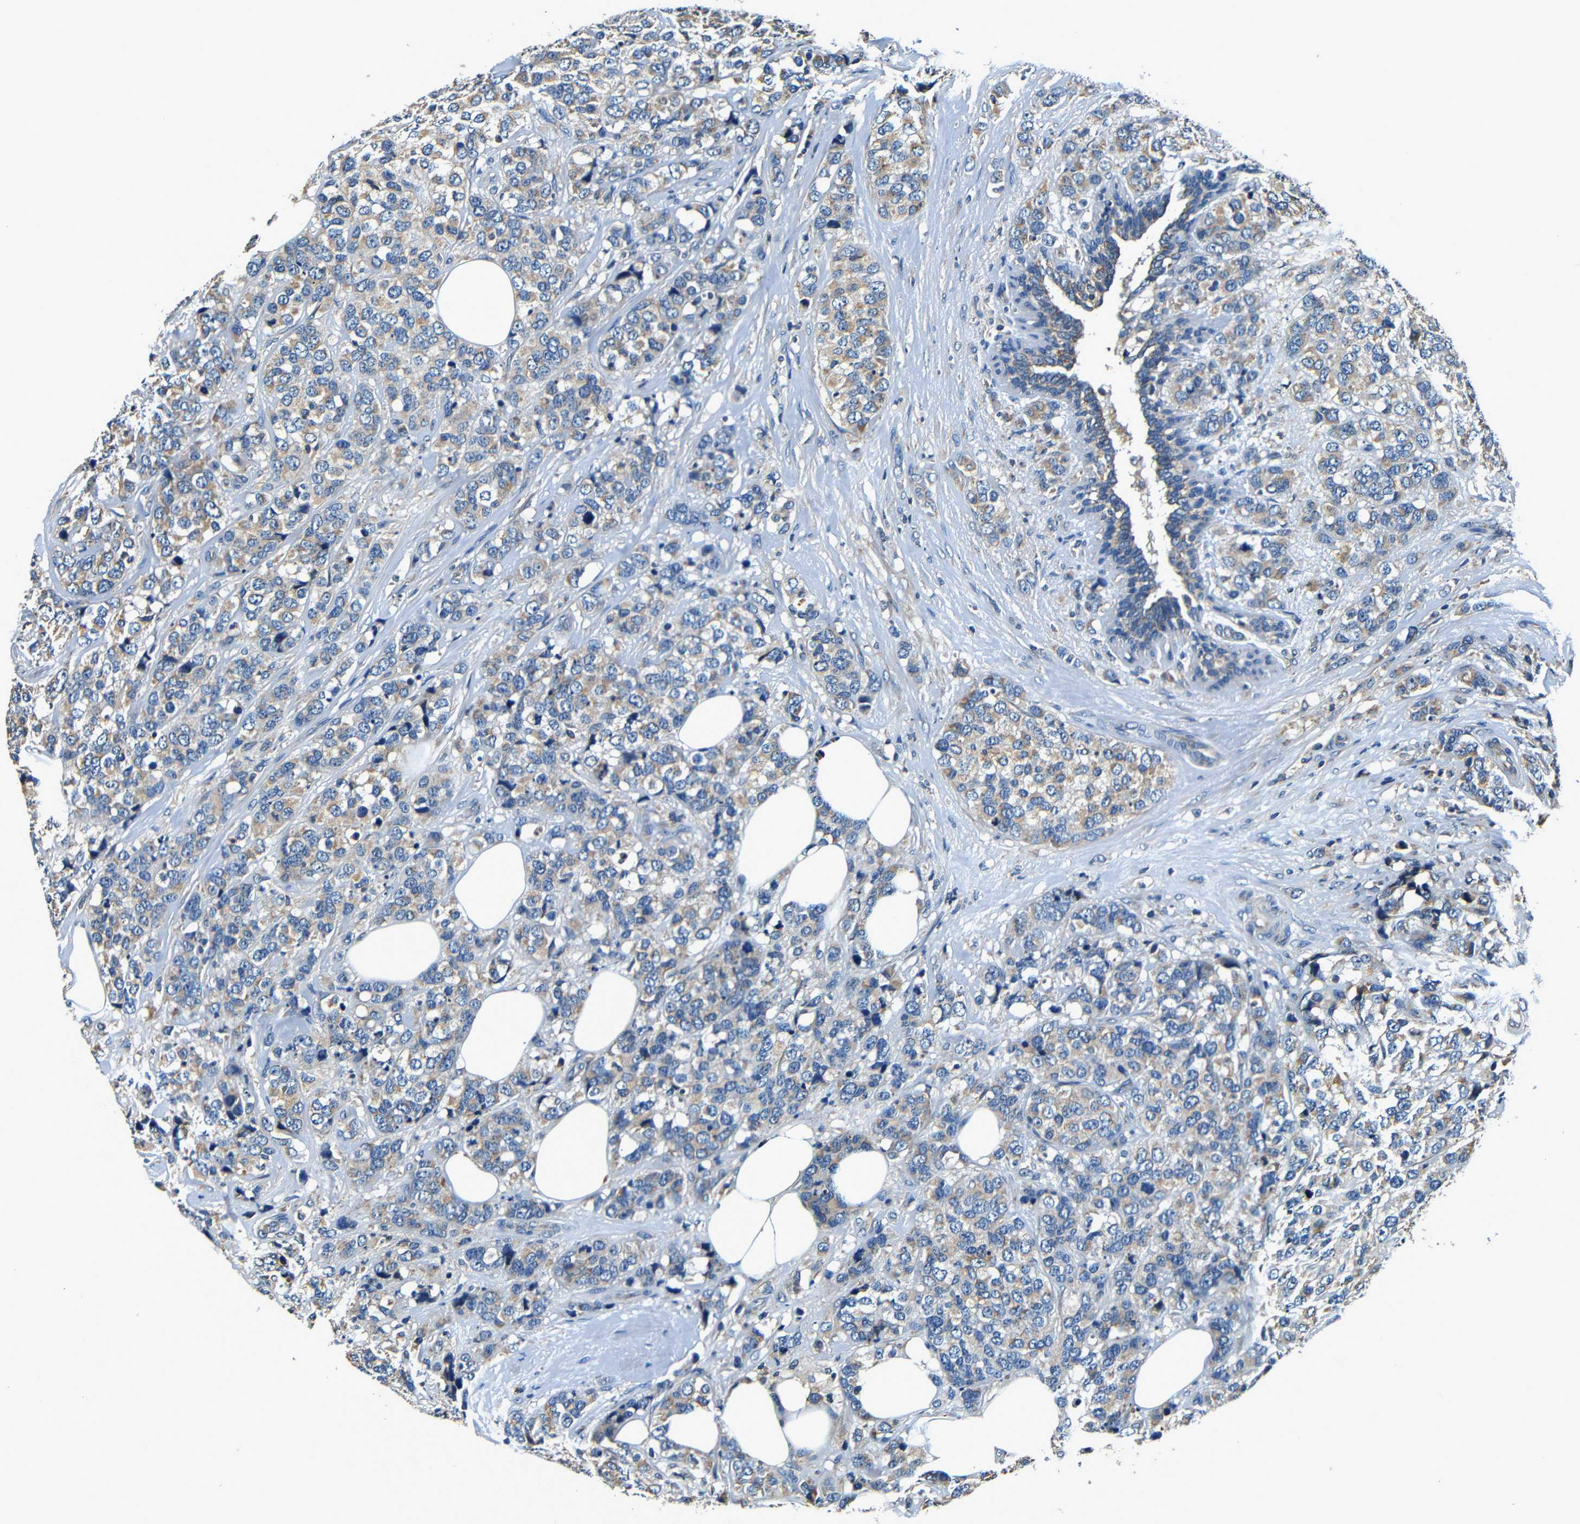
{"staining": {"intensity": "weak", "quantity": ">75%", "location": "cytoplasmic/membranous"}, "tissue": "breast cancer", "cell_type": "Tumor cells", "image_type": "cancer", "snomed": [{"axis": "morphology", "description": "Lobular carcinoma"}, {"axis": "topography", "description": "Breast"}], "caption": "Protein expression analysis of human breast cancer reveals weak cytoplasmic/membranous staining in approximately >75% of tumor cells.", "gene": "MTX1", "patient": {"sex": "female", "age": 59}}